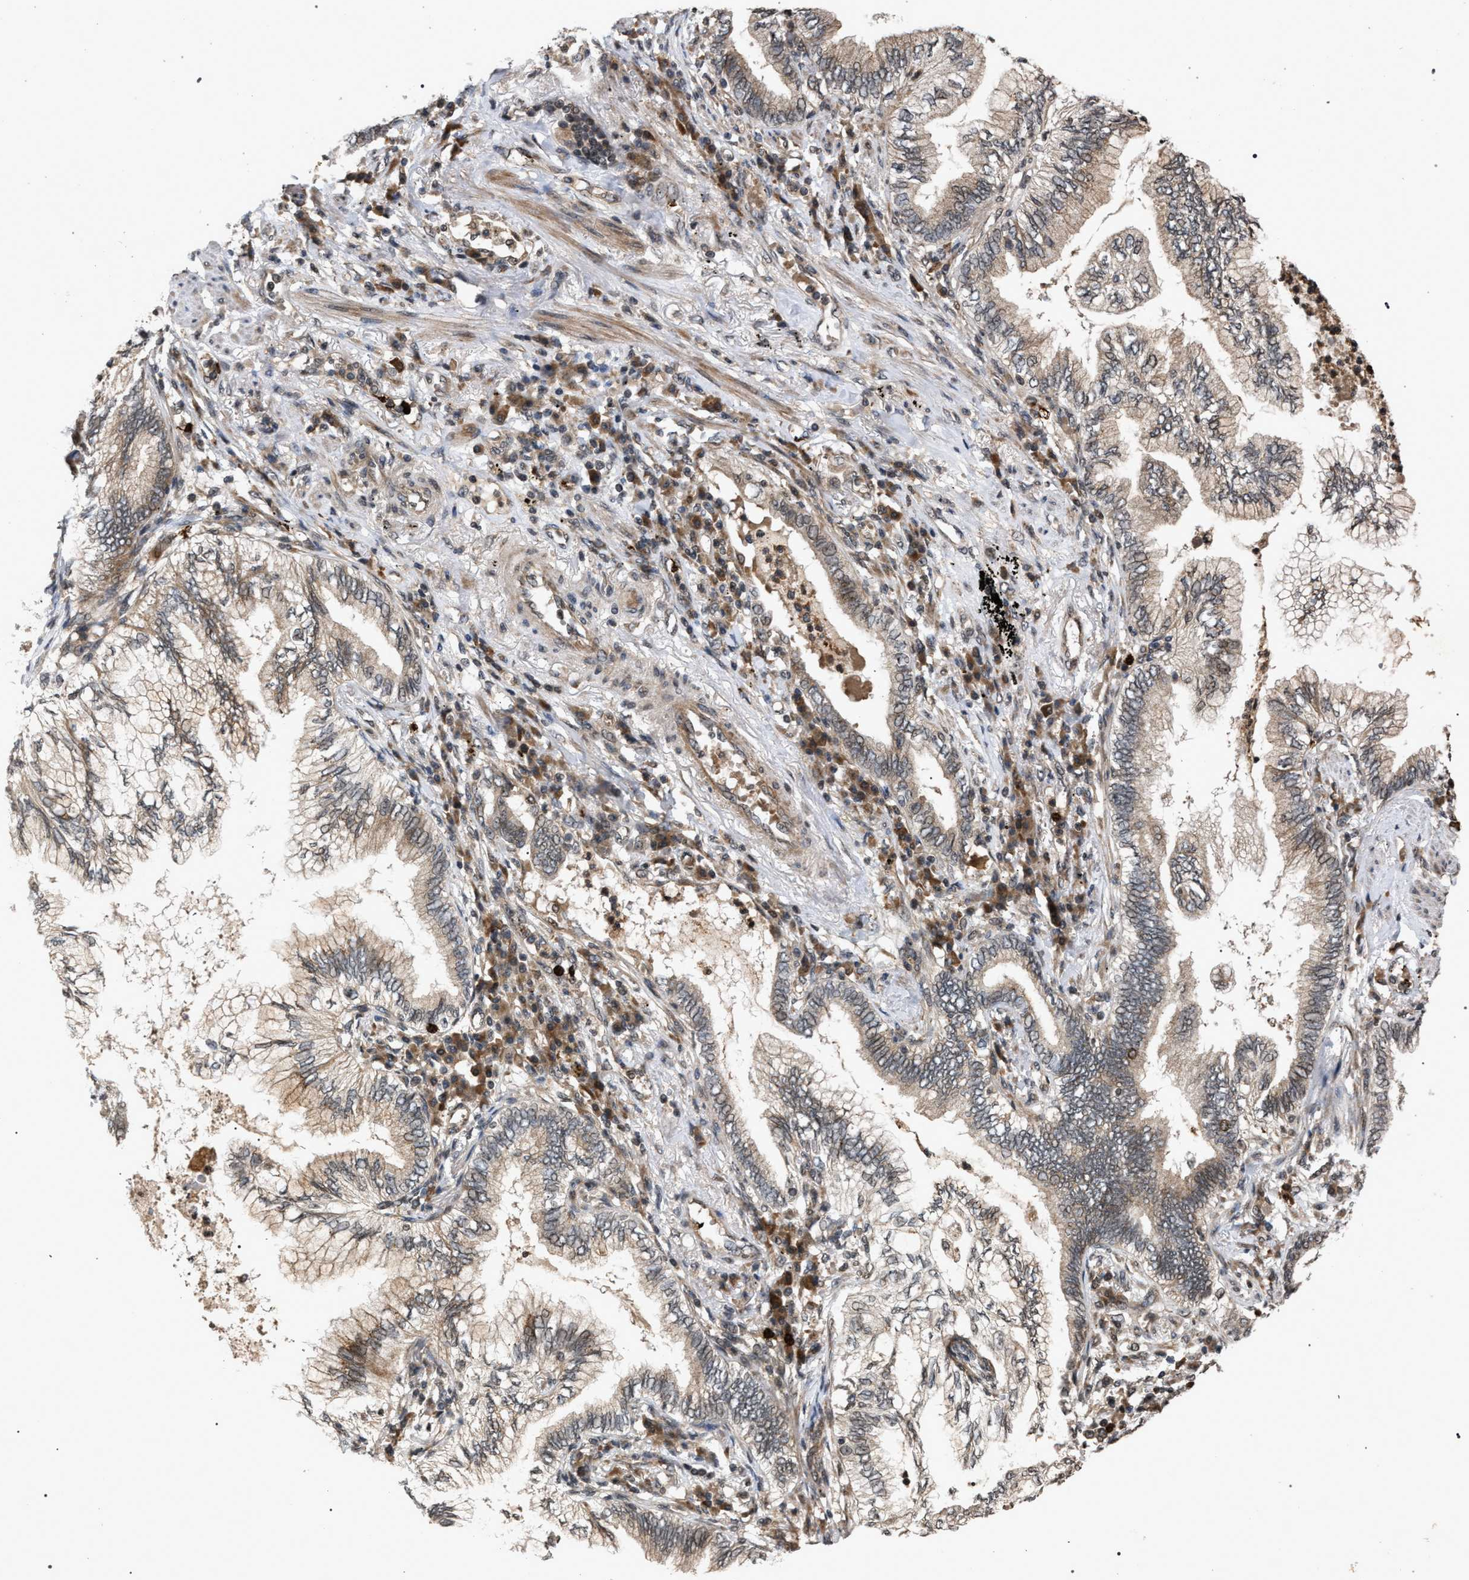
{"staining": {"intensity": "weak", "quantity": ">75%", "location": "cytoplasmic/membranous"}, "tissue": "lung cancer", "cell_type": "Tumor cells", "image_type": "cancer", "snomed": [{"axis": "morphology", "description": "Normal tissue, NOS"}, {"axis": "morphology", "description": "Adenocarcinoma, NOS"}, {"axis": "topography", "description": "Bronchus"}, {"axis": "topography", "description": "Lung"}], "caption": "Protein positivity by immunohistochemistry demonstrates weak cytoplasmic/membranous staining in about >75% of tumor cells in adenocarcinoma (lung). The protein is shown in brown color, while the nuclei are stained blue.", "gene": "IRAK4", "patient": {"sex": "female", "age": 70}}